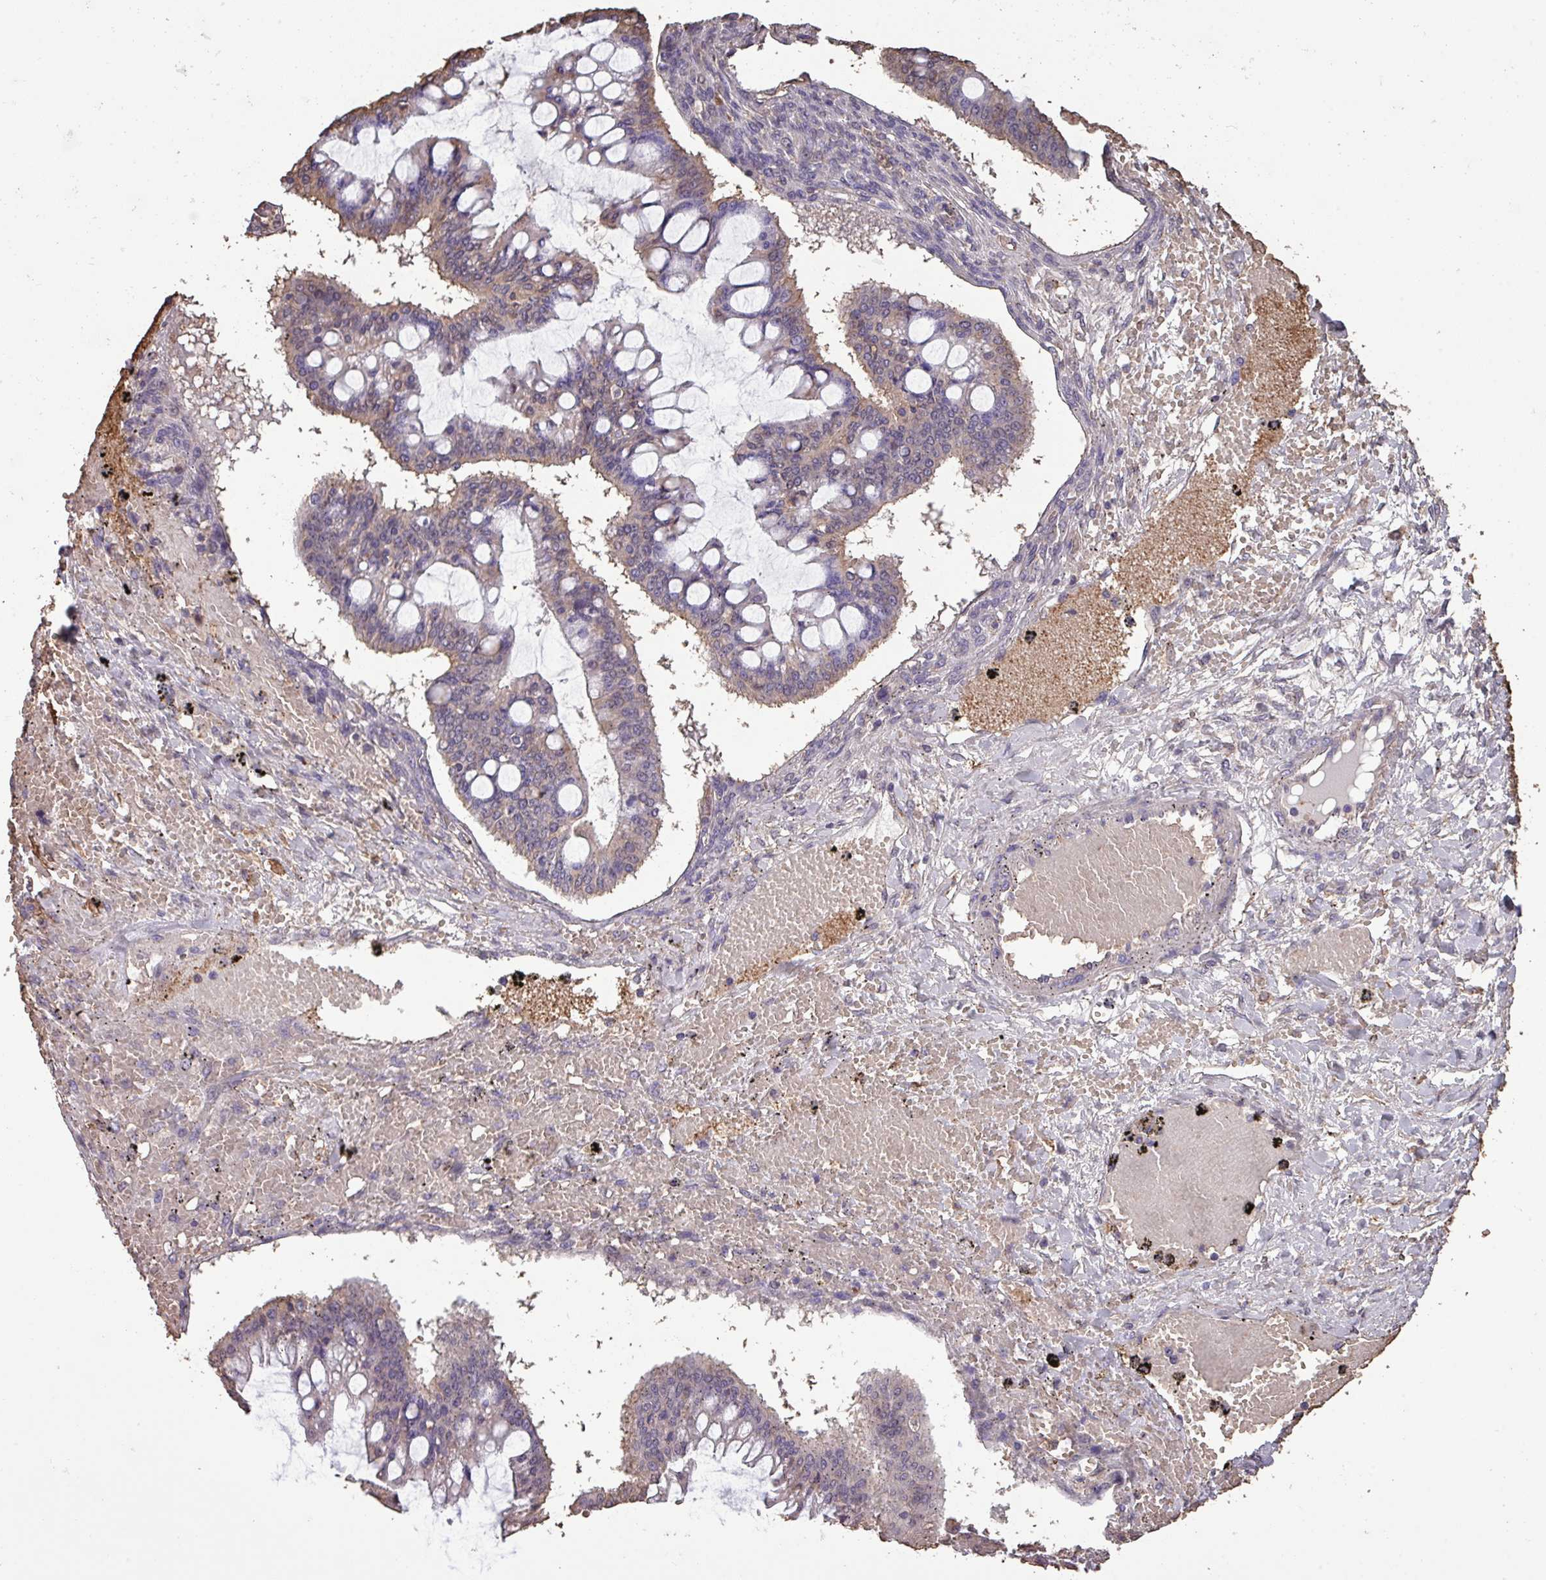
{"staining": {"intensity": "weak", "quantity": "<25%", "location": "cytoplasmic/membranous"}, "tissue": "ovarian cancer", "cell_type": "Tumor cells", "image_type": "cancer", "snomed": [{"axis": "morphology", "description": "Cystadenocarcinoma, mucinous, NOS"}, {"axis": "topography", "description": "Ovary"}], "caption": "Micrograph shows no significant protein expression in tumor cells of mucinous cystadenocarcinoma (ovarian).", "gene": "CAMK2B", "patient": {"sex": "female", "age": 73}}